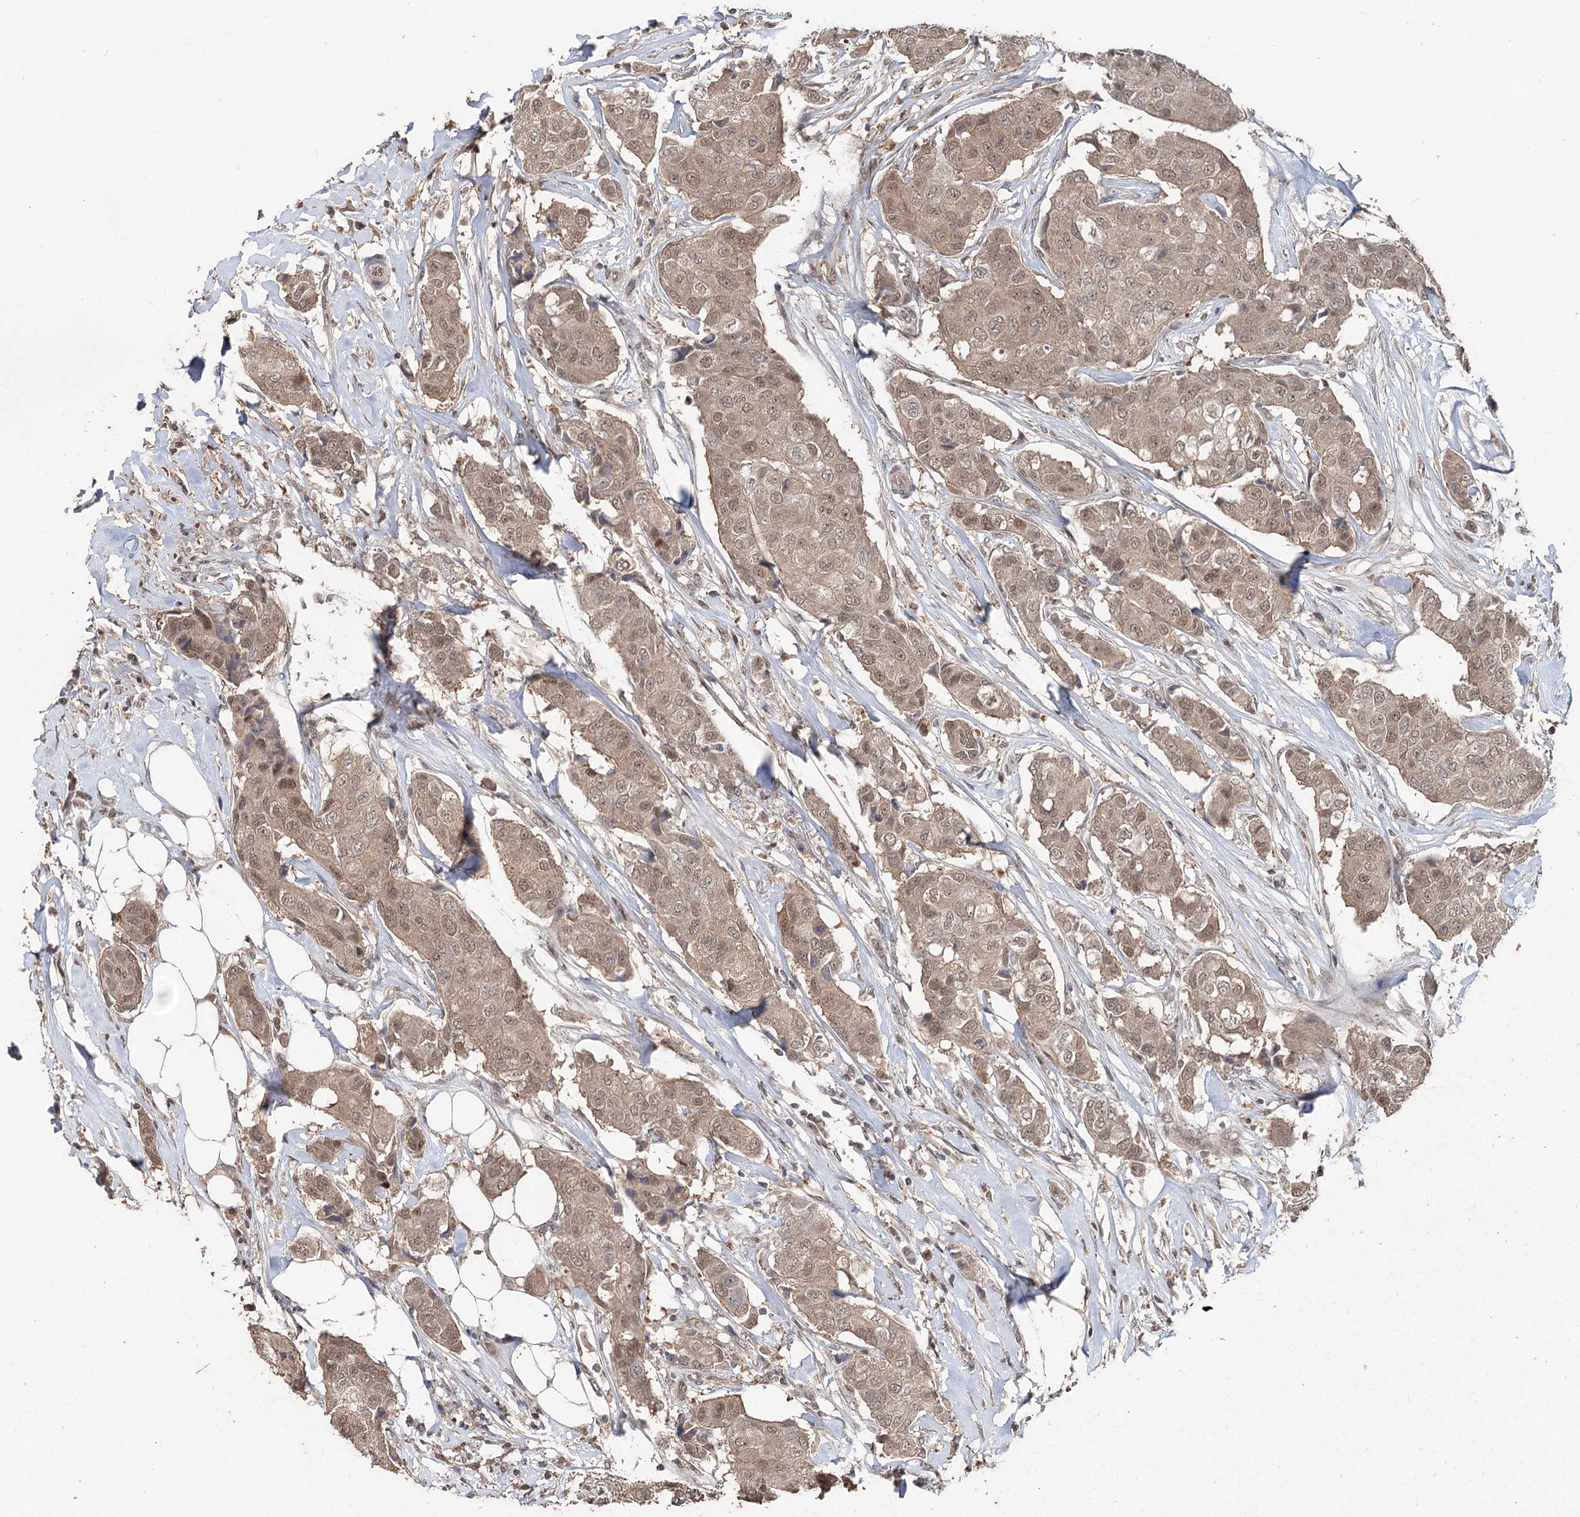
{"staining": {"intensity": "weak", "quantity": ">75%", "location": "cytoplasmic/membranous,nuclear"}, "tissue": "breast cancer", "cell_type": "Tumor cells", "image_type": "cancer", "snomed": [{"axis": "morphology", "description": "Duct carcinoma"}, {"axis": "topography", "description": "Breast"}], "caption": "This photomicrograph exhibits IHC staining of human breast cancer, with low weak cytoplasmic/membranous and nuclear positivity in about >75% of tumor cells.", "gene": "FBXO7", "patient": {"sex": "female", "age": 80}}